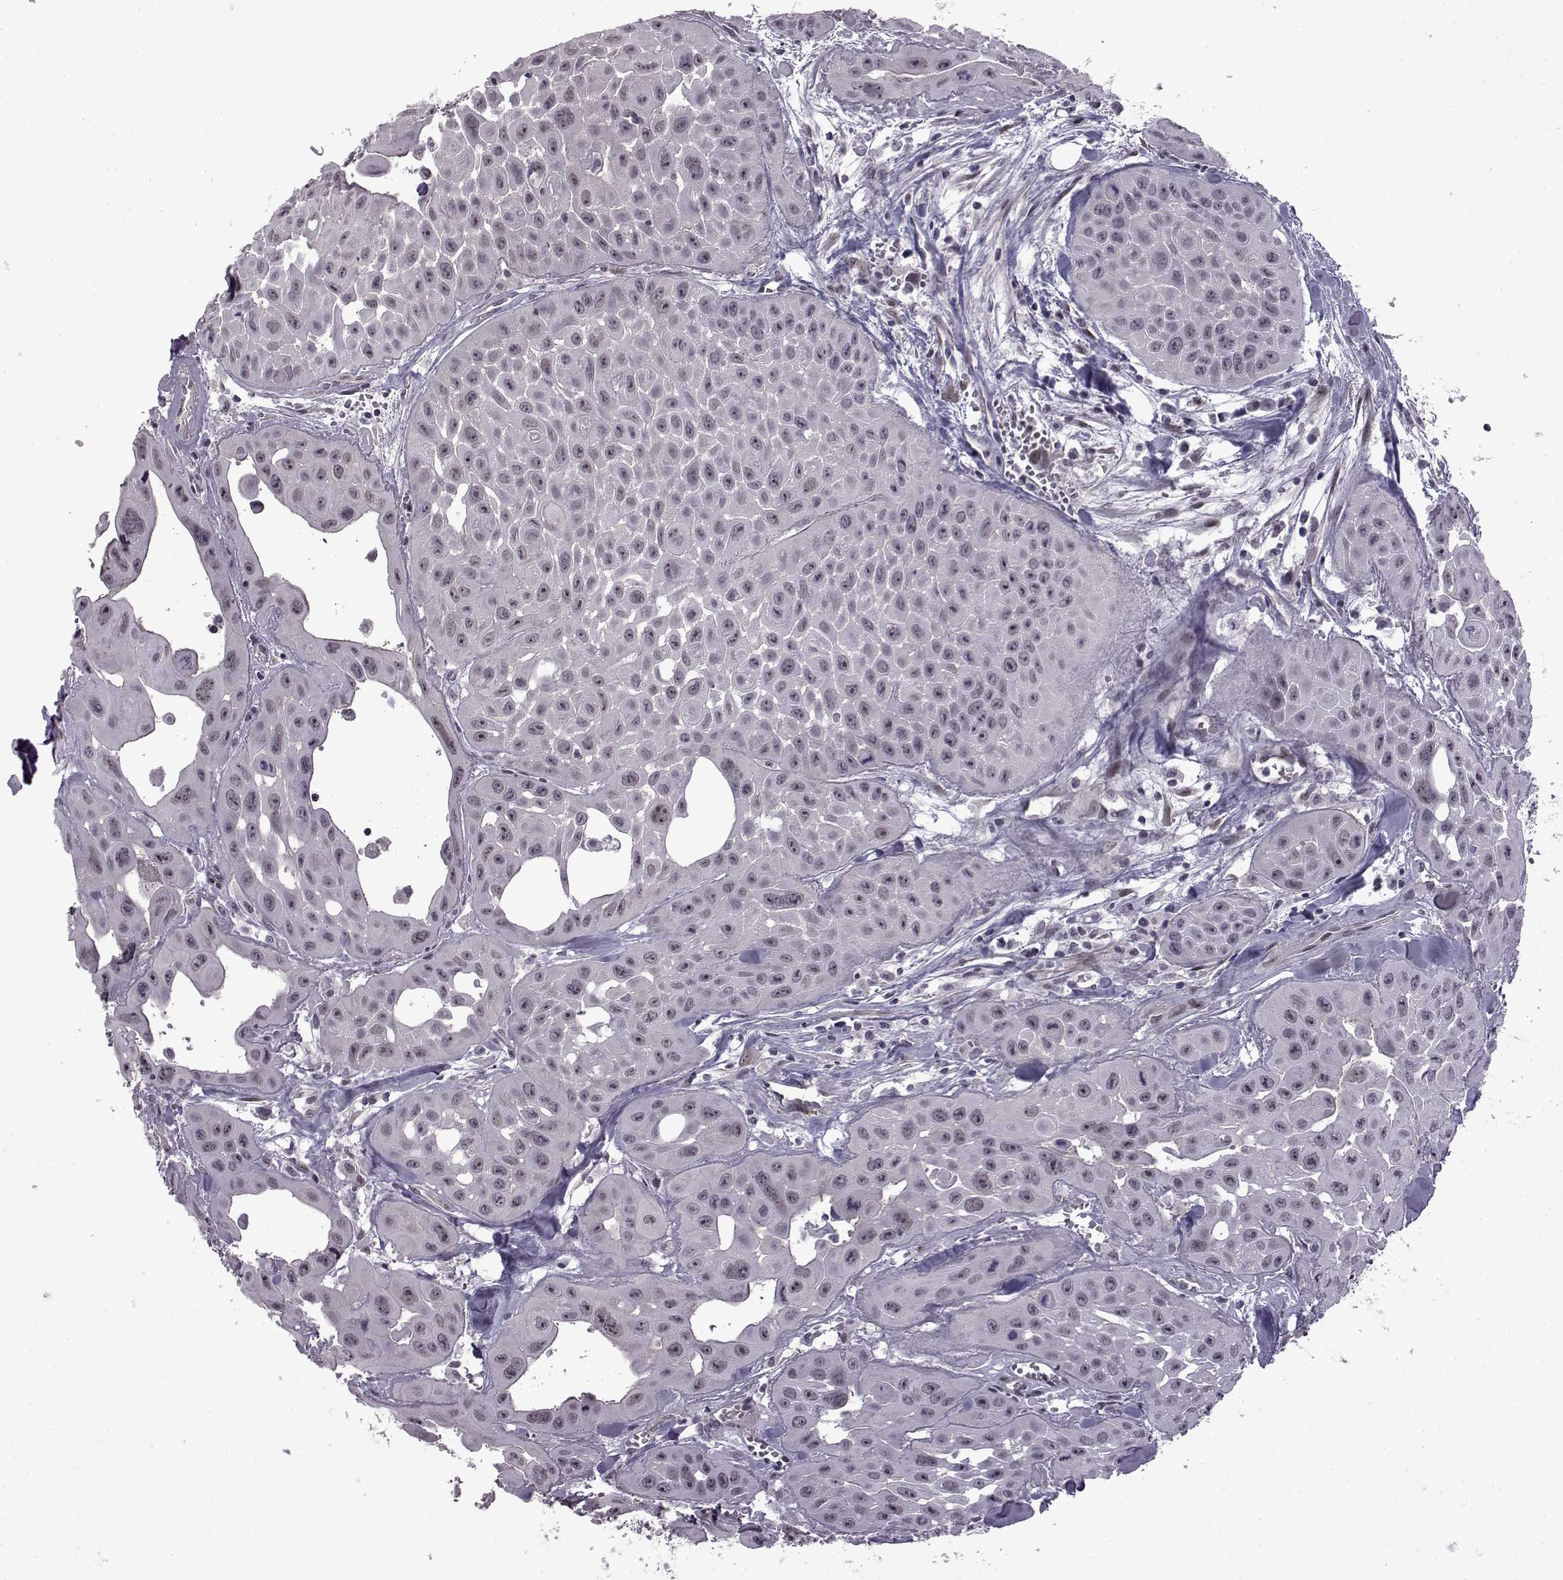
{"staining": {"intensity": "negative", "quantity": "none", "location": "none"}, "tissue": "head and neck cancer", "cell_type": "Tumor cells", "image_type": "cancer", "snomed": [{"axis": "morphology", "description": "Adenocarcinoma, NOS"}, {"axis": "topography", "description": "Head-Neck"}], "caption": "Tumor cells are negative for brown protein staining in adenocarcinoma (head and neck). The staining was performed using DAB to visualize the protein expression in brown, while the nuclei were stained in blue with hematoxylin (Magnification: 20x).", "gene": "SYNPO2", "patient": {"sex": "male", "age": 73}}